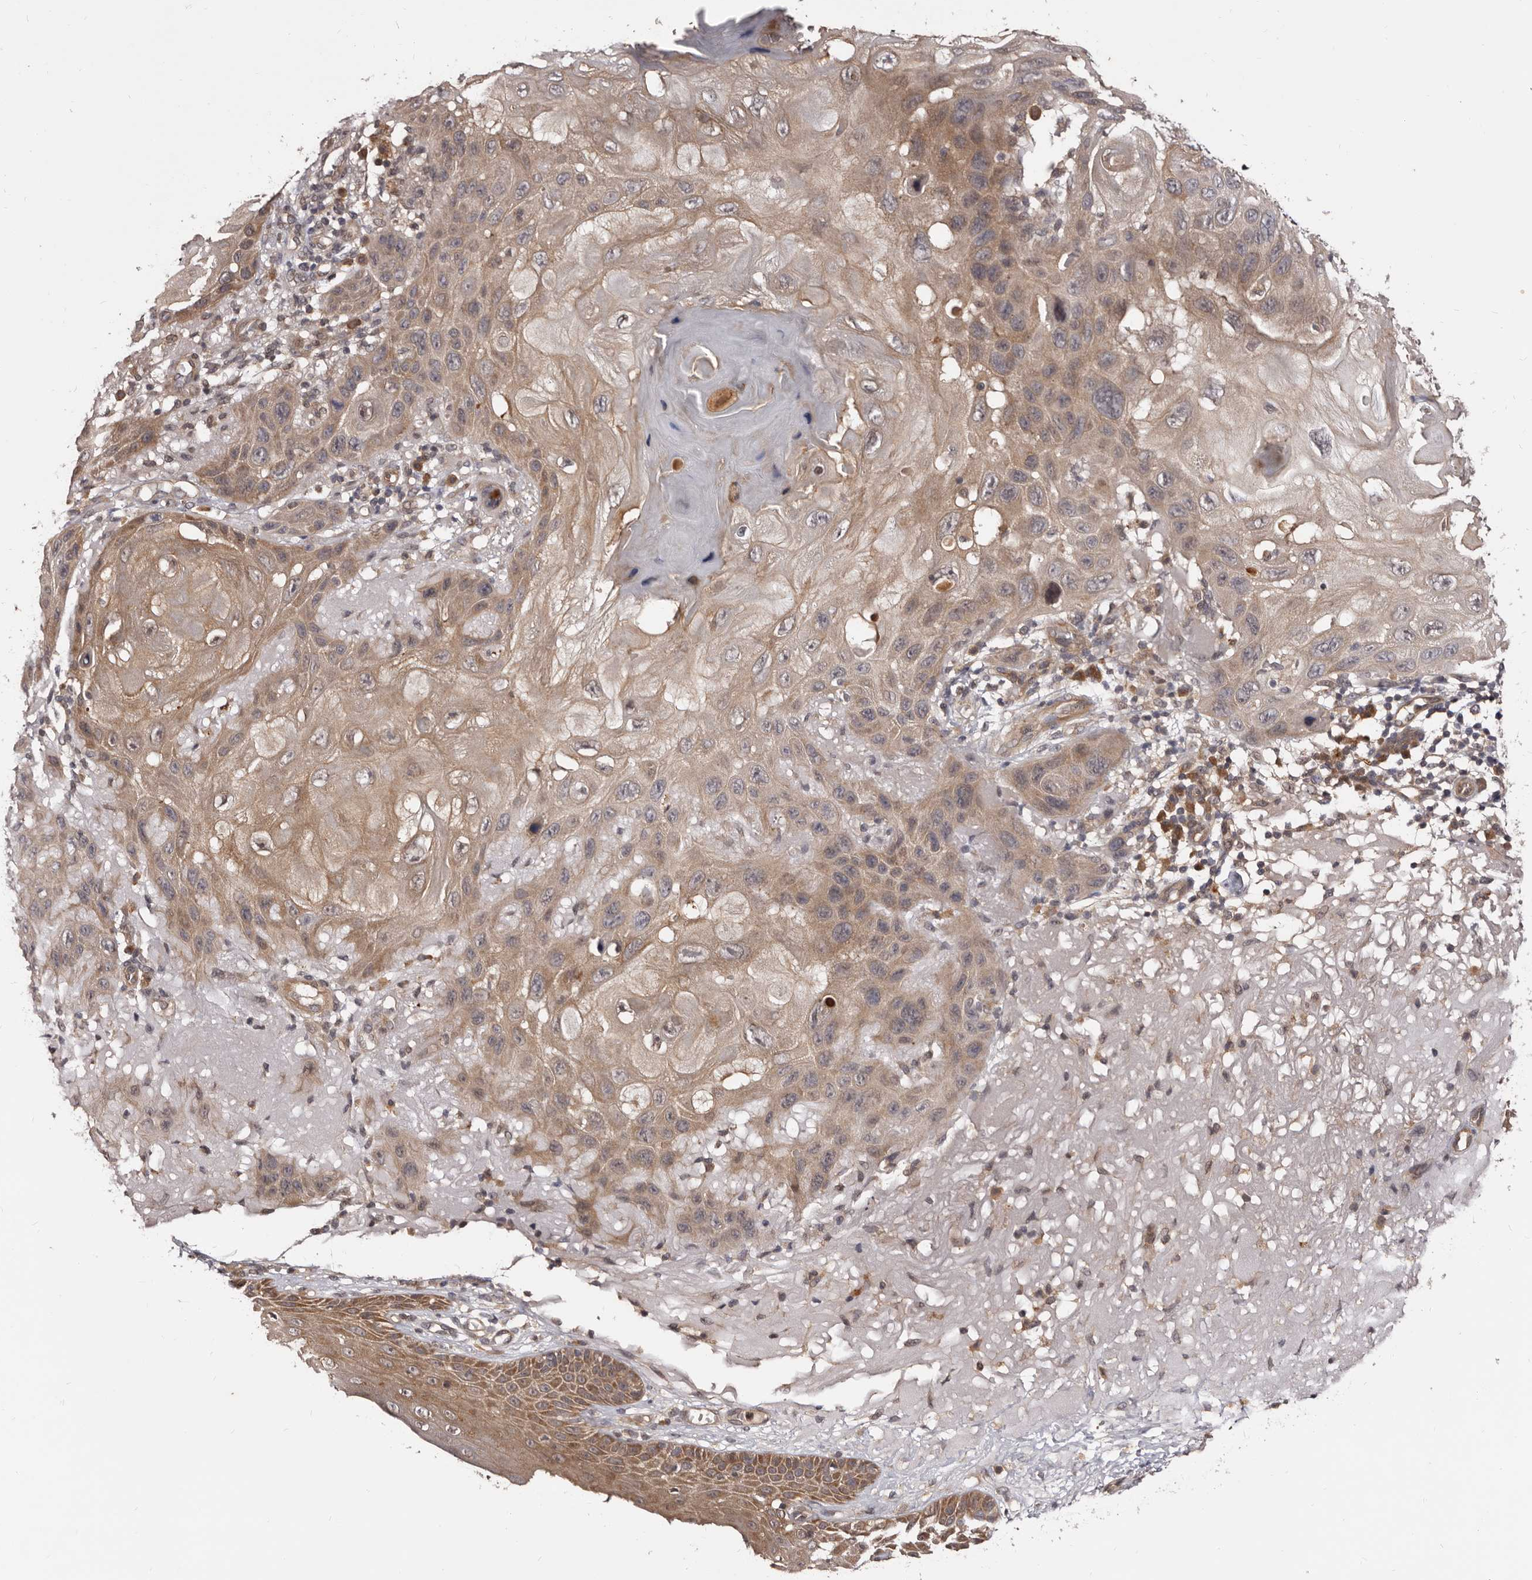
{"staining": {"intensity": "moderate", "quantity": ">75%", "location": "cytoplasmic/membranous"}, "tissue": "skin cancer", "cell_type": "Tumor cells", "image_type": "cancer", "snomed": [{"axis": "morphology", "description": "Normal tissue, NOS"}, {"axis": "morphology", "description": "Squamous cell carcinoma, NOS"}, {"axis": "topography", "description": "Skin"}], "caption": "Tumor cells exhibit medium levels of moderate cytoplasmic/membranous staining in about >75% of cells in skin squamous cell carcinoma.", "gene": "MDP1", "patient": {"sex": "female", "age": 96}}